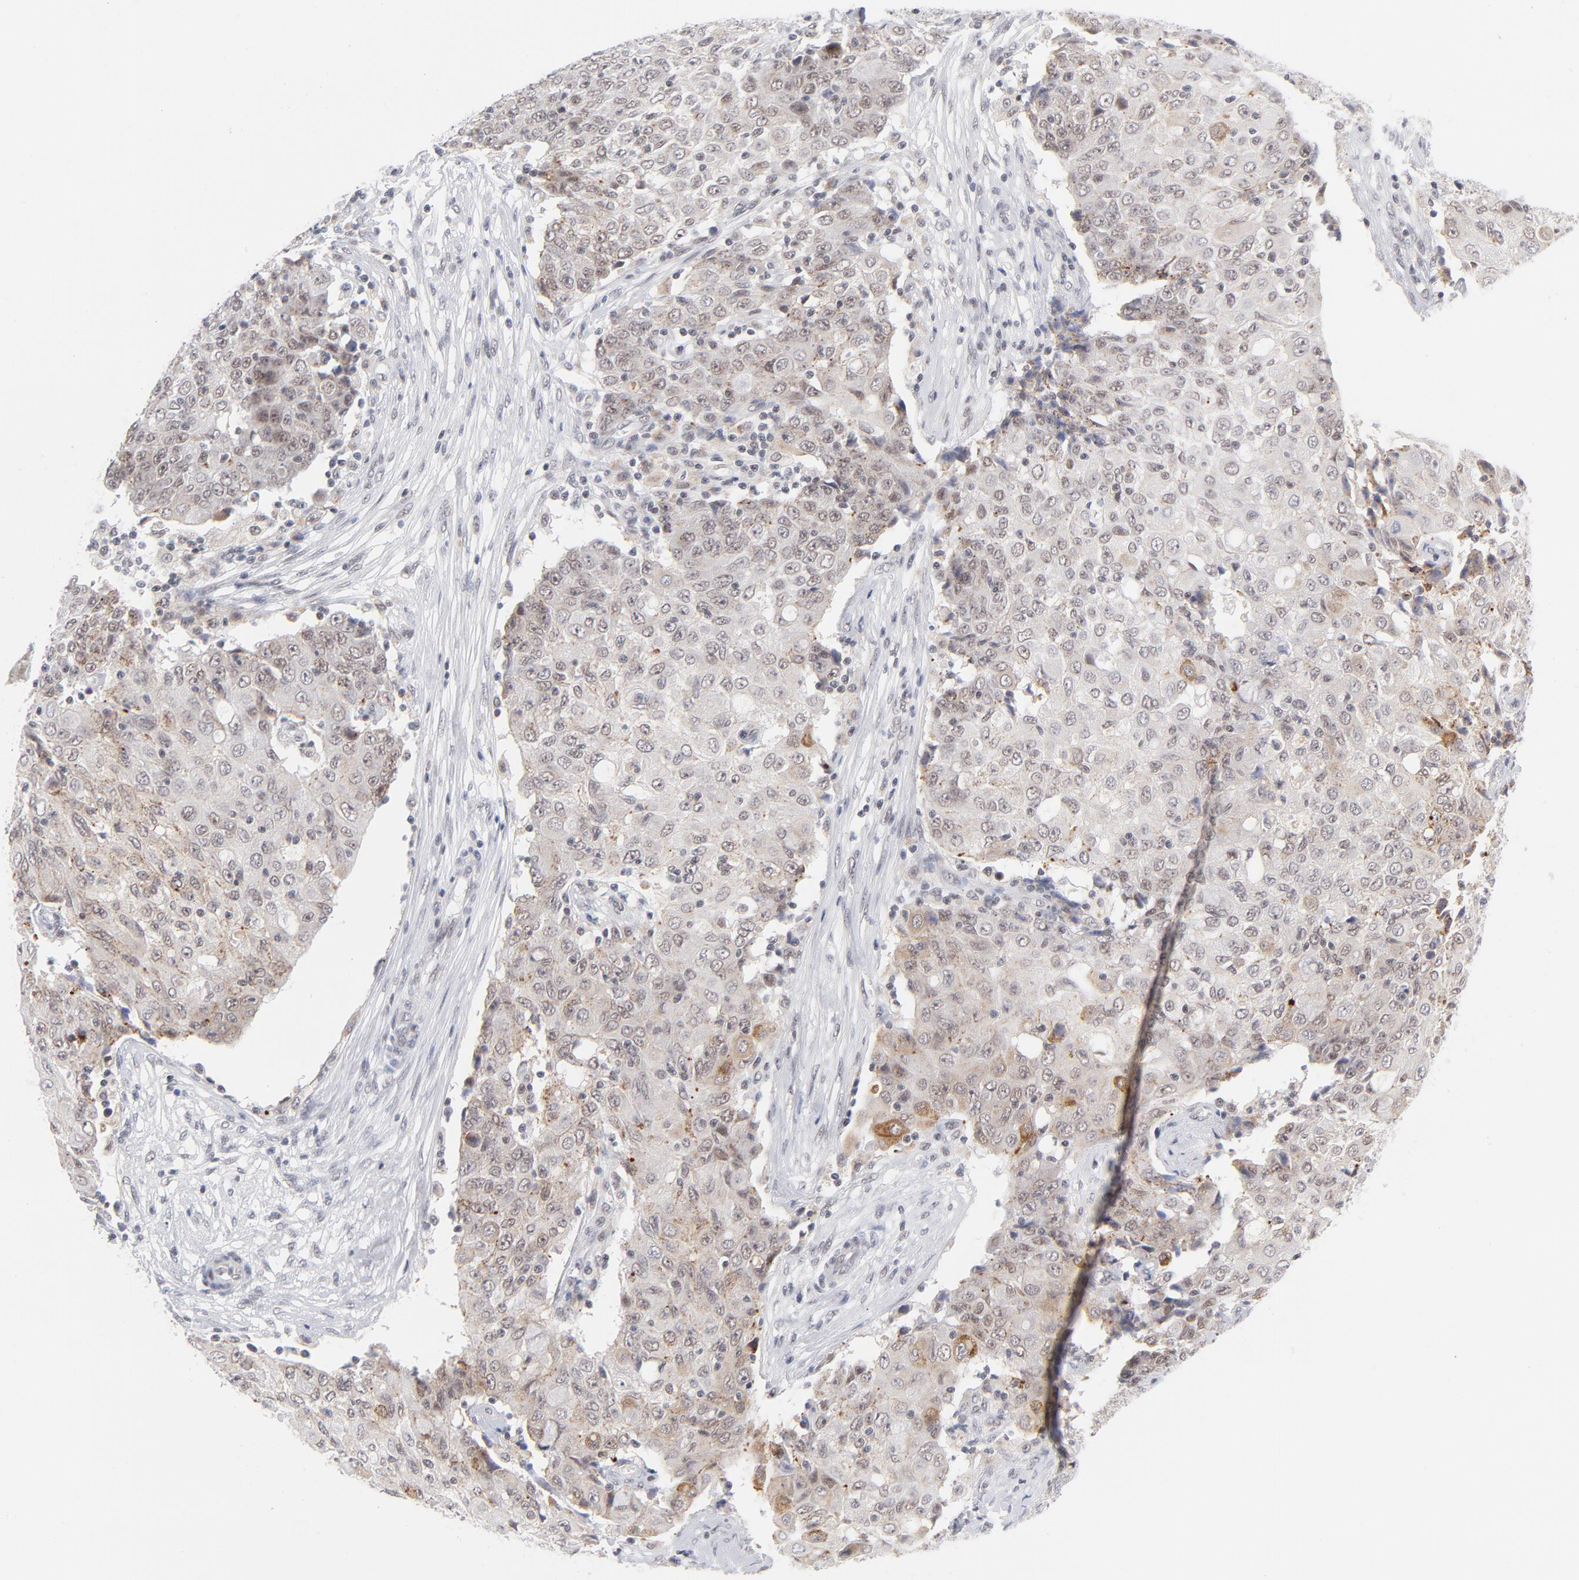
{"staining": {"intensity": "weak", "quantity": "25%-75%", "location": "cytoplasmic/membranous,nuclear"}, "tissue": "ovarian cancer", "cell_type": "Tumor cells", "image_type": "cancer", "snomed": [{"axis": "morphology", "description": "Carcinoma, endometroid"}, {"axis": "topography", "description": "Ovary"}], "caption": "Weak cytoplasmic/membranous and nuclear protein expression is appreciated in approximately 25%-75% of tumor cells in ovarian endometroid carcinoma.", "gene": "BAP1", "patient": {"sex": "female", "age": 42}}